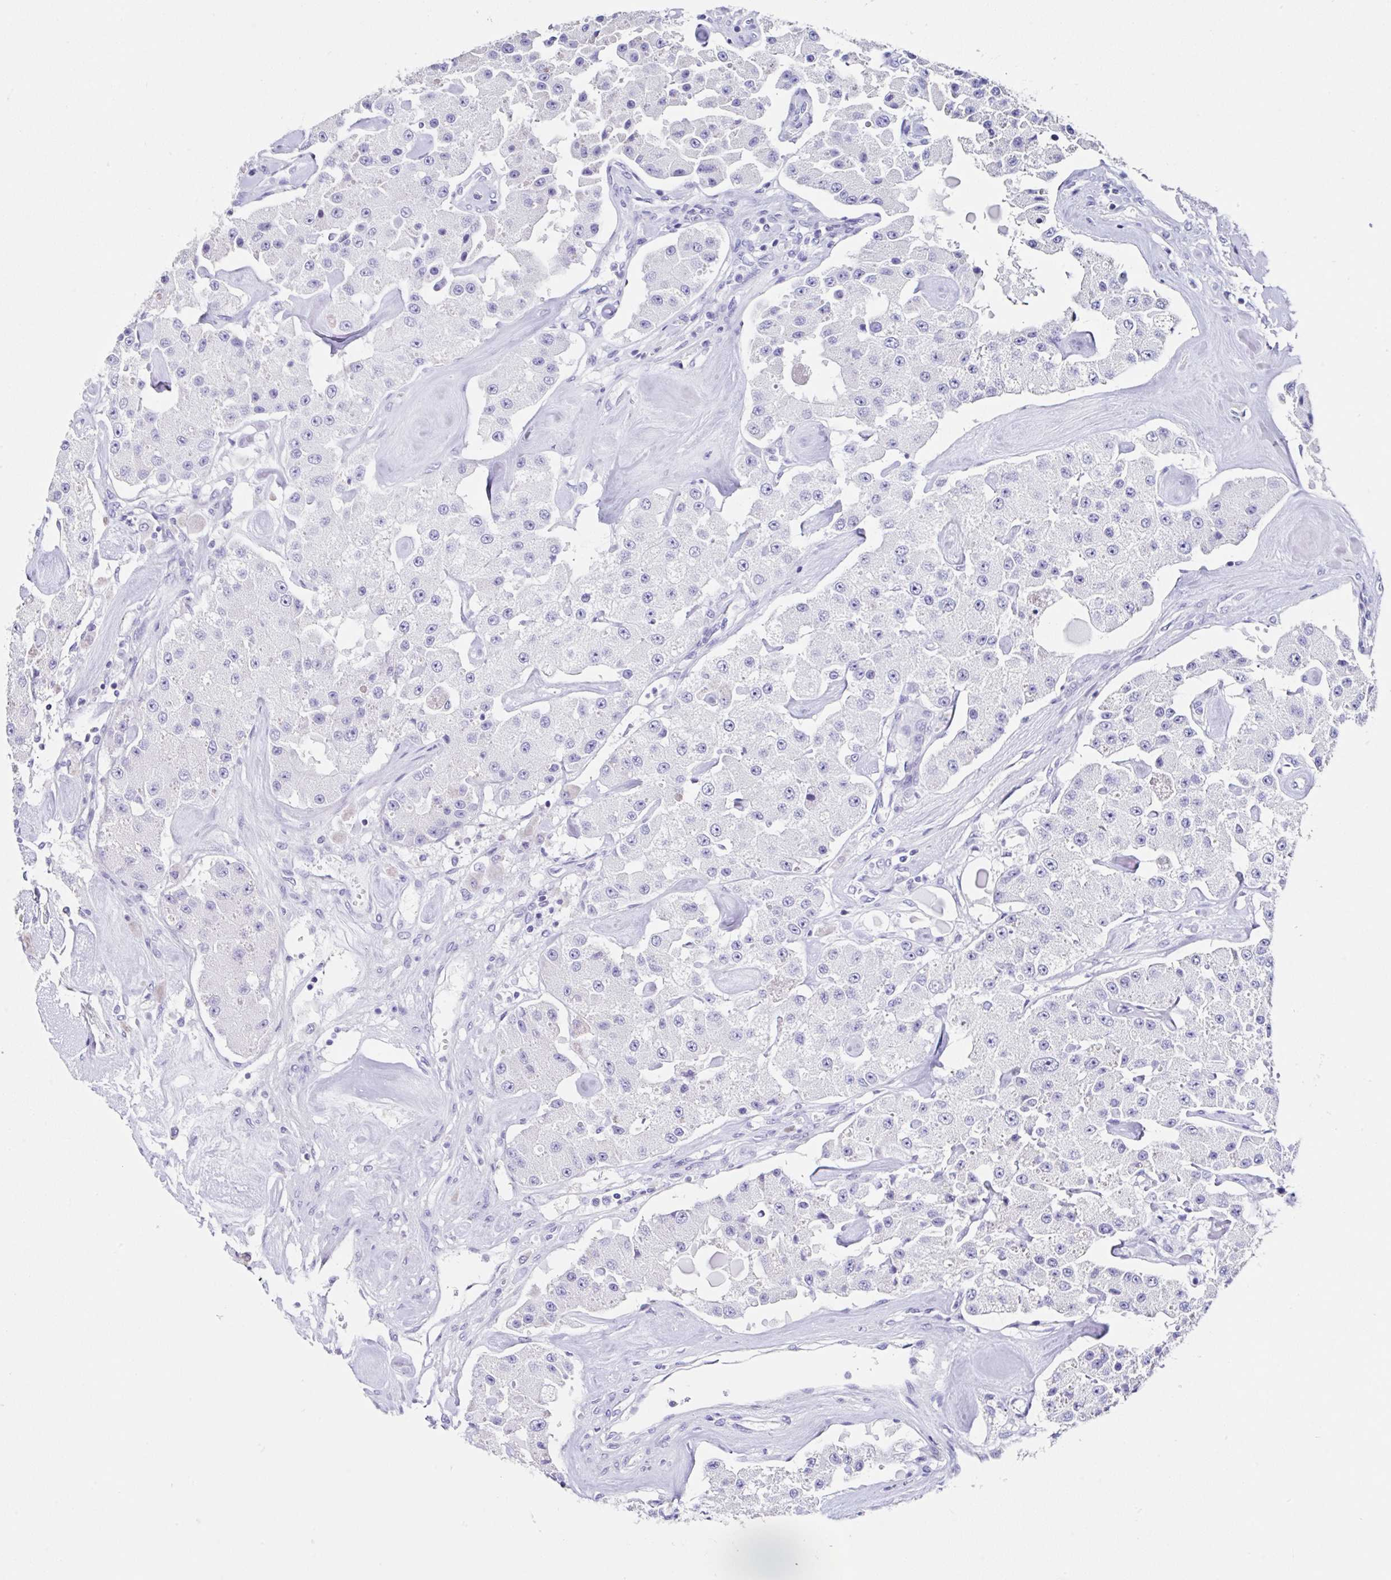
{"staining": {"intensity": "negative", "quantity": "none", "location": "none"}, "tissue": "carcinoid", "cell_type": "Tumor cells", "image_type": "cancer", "snomed": [{"axis": "morphology", "description": "Carcinoid, malignant, NOS"}, {"axis": "topography", "description": "Pancreas"}], "caption": "Immunohistochemistry (IHC) micrograph of human carcinoid (malignant) stained for a protein (brown), which exhibits no expression in tumor cells. Brightfield microscopy of immunohistochemistry stained with DAB (brown) and hematoxylin (blue), captured at high magnification.", "gene": "UGT3A1", "patient": {"sex": "male", "age": 41}}